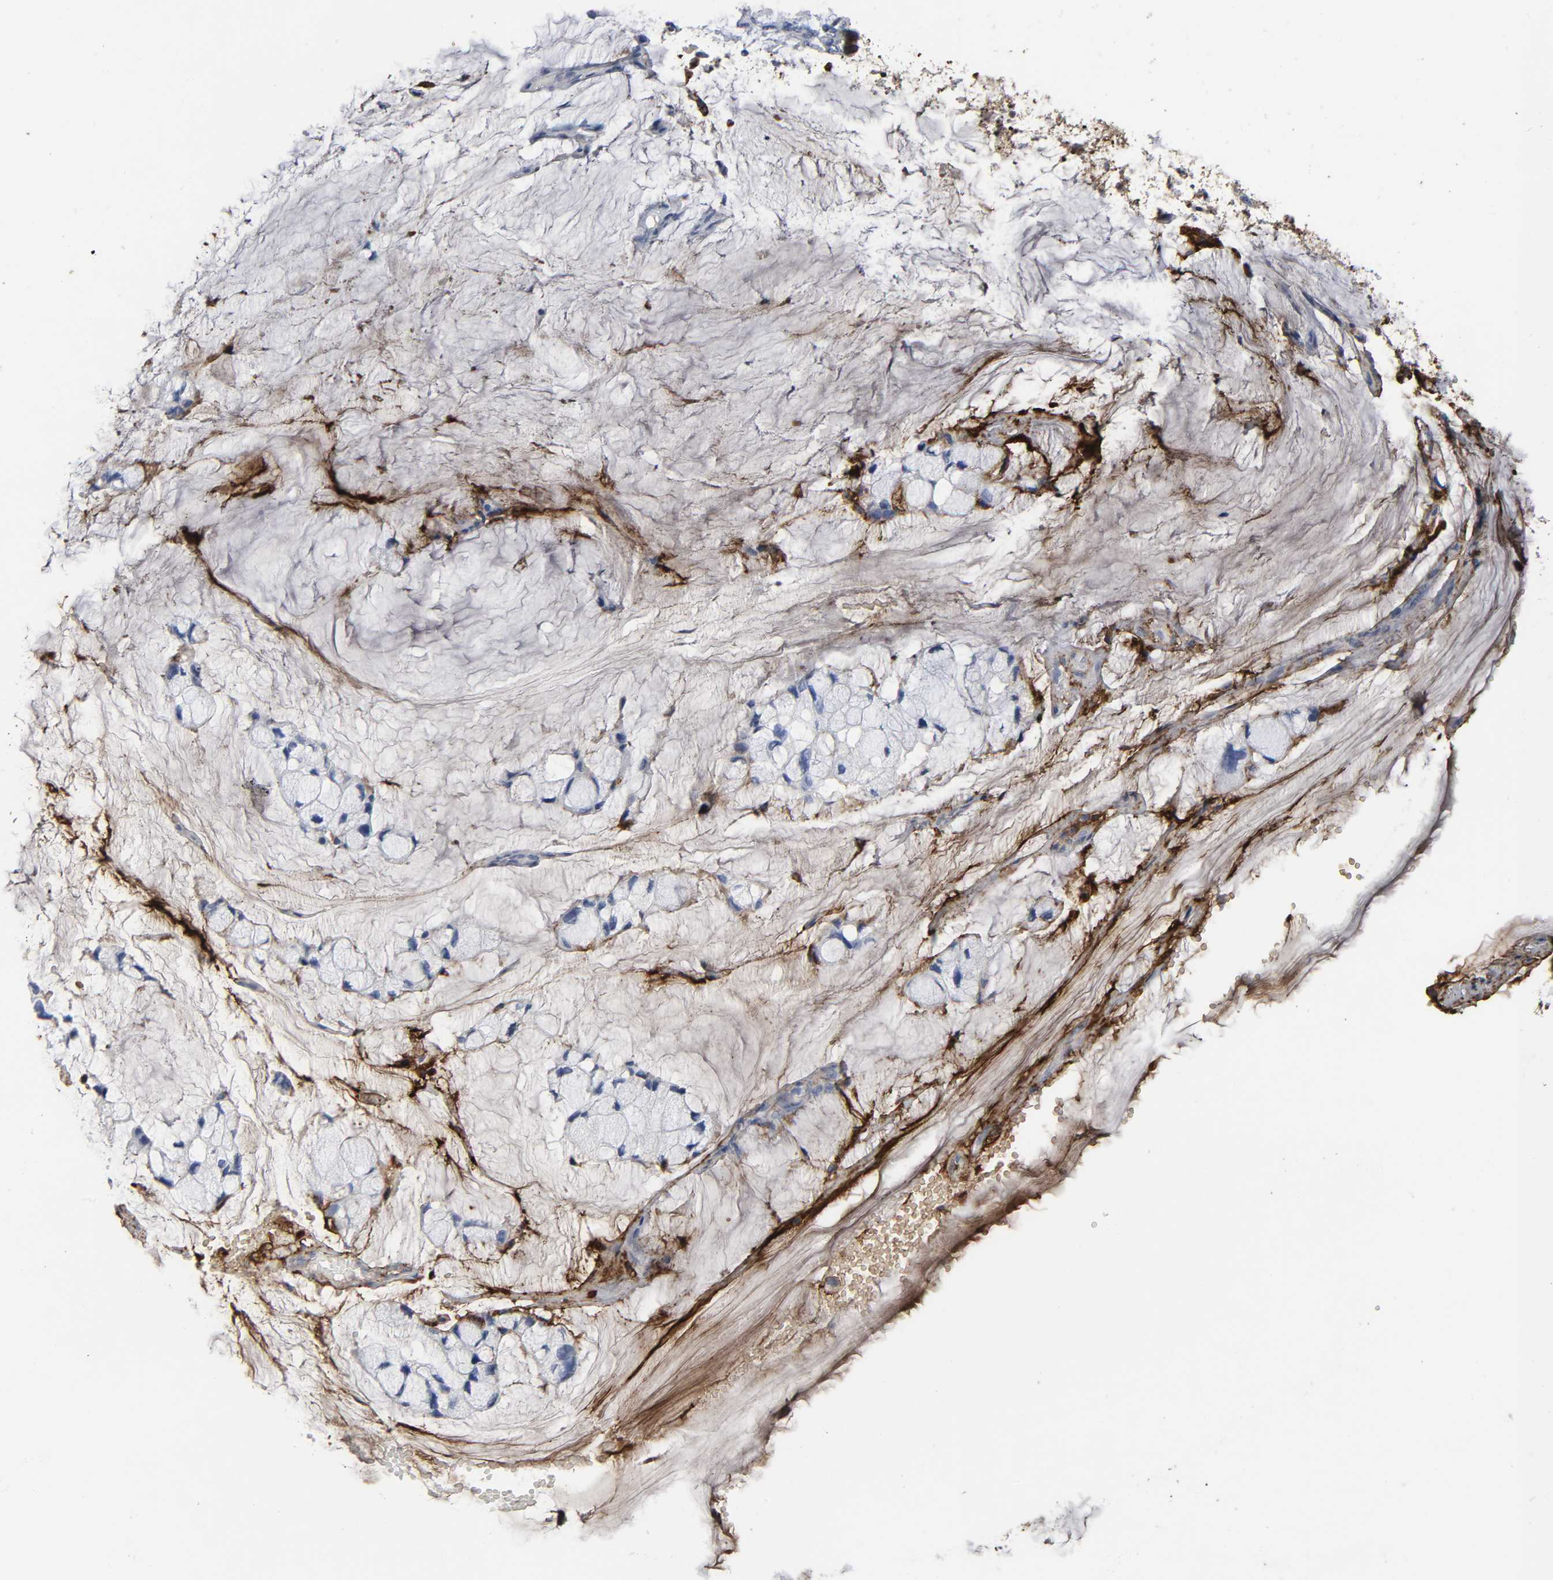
{"staining": {"intensity": "negative", "quantity": "none", "location": "none"}, "tissue": "ovarian cancer", "cell_type": "Tumor cells", "image_type": "cancer", "snomed": [{"axis": "morphology", "description": "Cystadenocarcinoma, mucinous, NOS"}, {"axis": "topography", "description": "Ovary"}], "caption": "This is an immunohistochemistry histopathology image of ovarian cancer. There is no staining in tumor cells.", "gene": "FBLN1", "patient": {"sex": "female", "age": 39}}